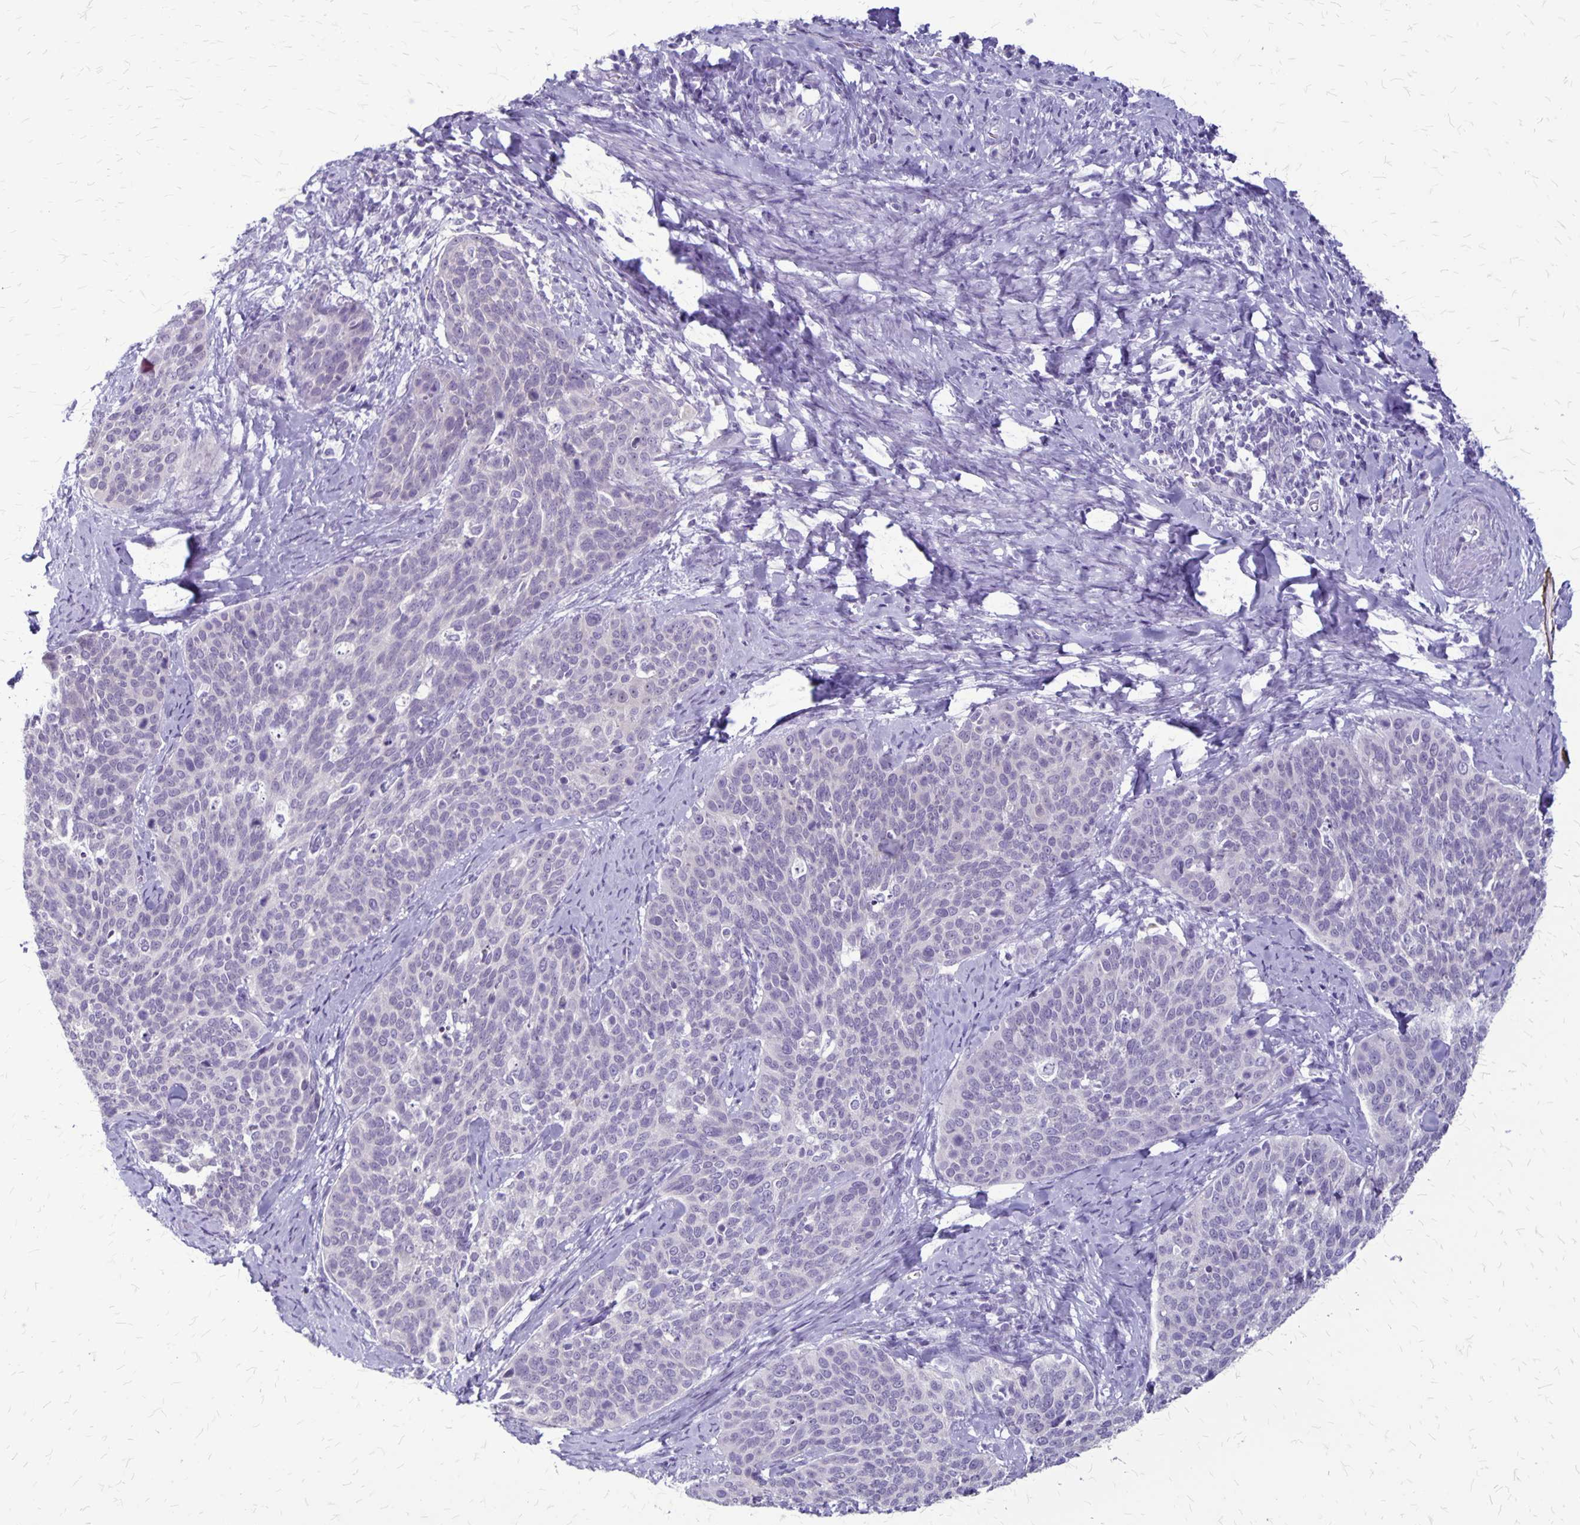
{"staining": {"intensity": "negative", "quantity": "none", "location": "none"}, "tissue": "cervical cancer", "cell_type": "Tumor cells", "image_type": "cancer", "snomed": [{"axis": "morphology", "description": "Squamous cell carcinoma, NOS"}, {"axis": "topography", "description": "Cervix"}], "caption": "Immunohistochemistry (IHC) micrograph of neoplastic tissue: human cervical squamous cell carcinoma stained with DAB (3,3'-diaminobenzidine) reveals no significant protein expression in tumor cells.", "gene": "PLXNB3", "patient": {"sex": "female", "age": 69}}